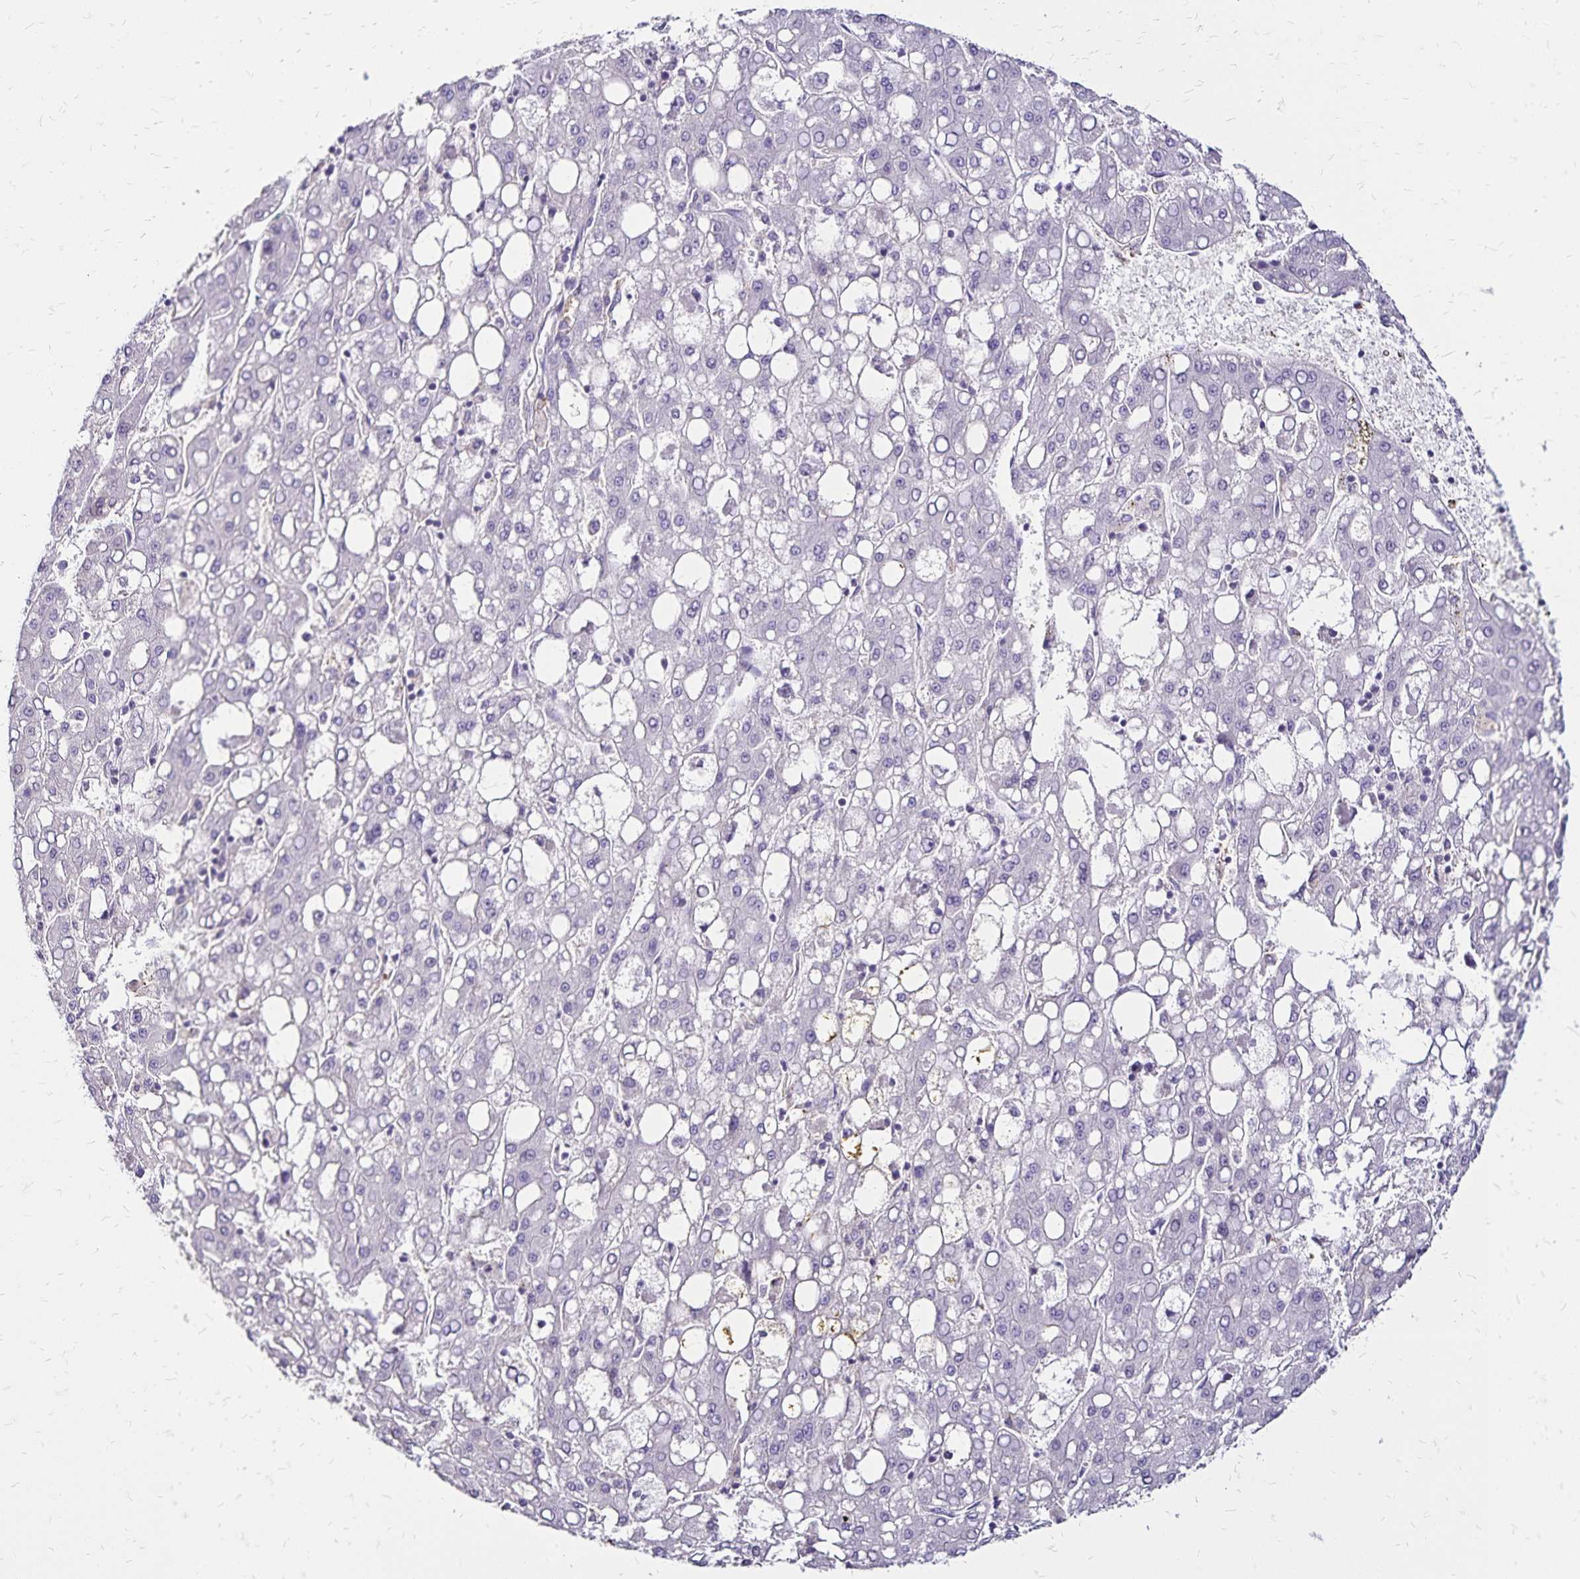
{"staining": {"intensity": "negative", "quantity": "none", "location": "none"}, "tissue": "liver cancer", "cell_type": "Tumor cells", "image_type": "cancer", "snomed": [{"axis": "morphology", "description": "Carcinoma, Hepatocellular, NOS"}, {"axis": "topography", "description": "Liver"}], "caption": "Photomicrograph shows no significant protein expression in tumor cells of liver cancer. (Stains: DAB immunohistochemistry with hematoxylin counter stain, Microscopy: brightfield microscopy at high magnification).", "gene": "KISS1", "patient": {"sex": "male", "age": 65}}